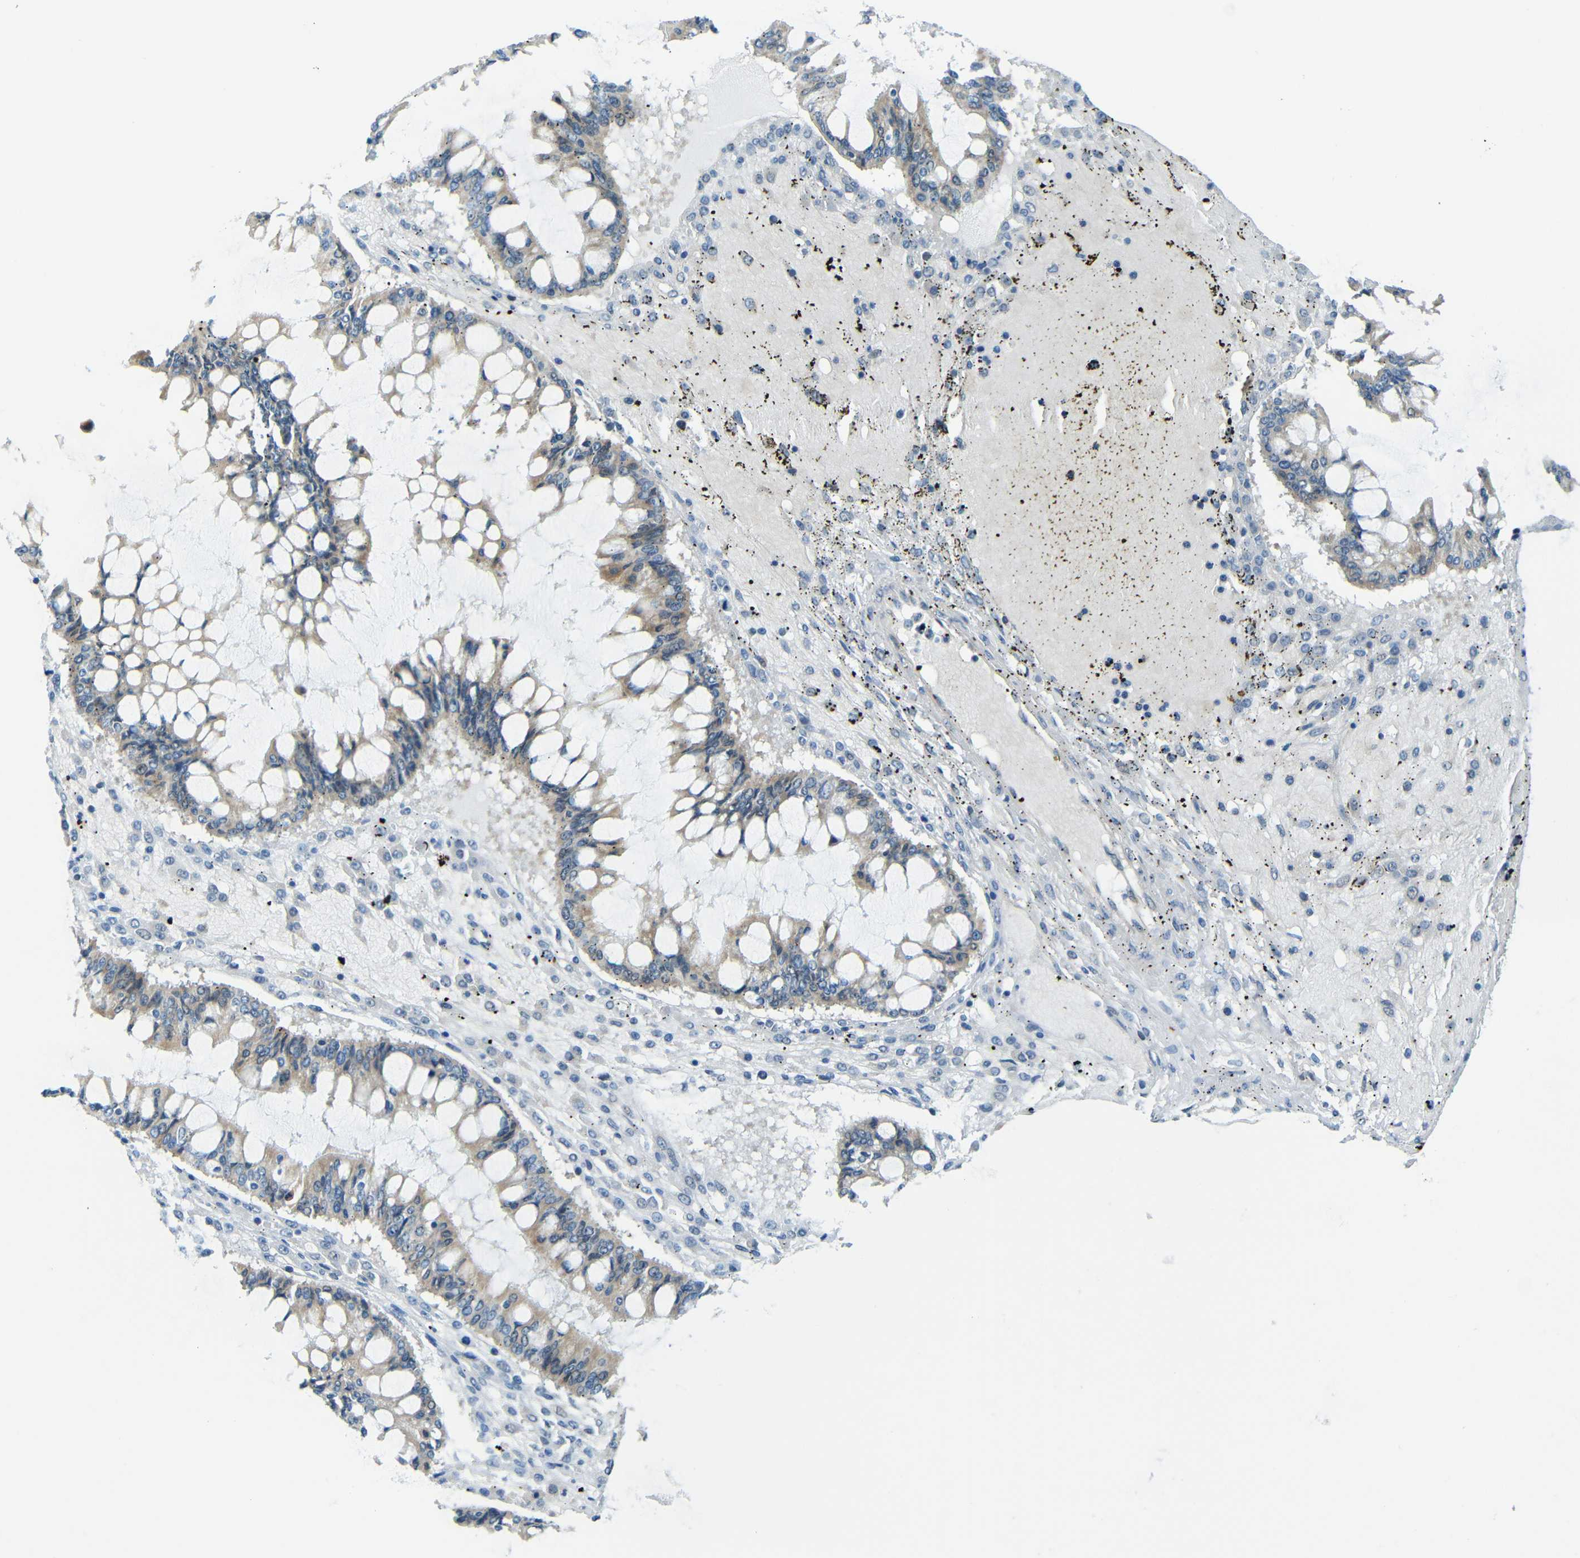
{"staining": {"intensity": "weak", "quantity": ">75%", "location": "cytoplasmic/membranous"}, "tissue": "ovarian cancer", "cell_type": "Tumor cells", "image_type": "cancer", "snomed": [{"axis": "morphology", "description": "Cystadenocarcinoma, mucinous, NOS"}, {"axis": "topography", "description": "Ovary"}], "caption": "Tumor cells demonstrate low levels of weak cytoplasmic/membranous expression in about >75% of cells in human ovarian cancer (mucinous cystadenocarcinoma).", "gene": "ANKRD22", "patient": {"sex": "female", "age": 73}}